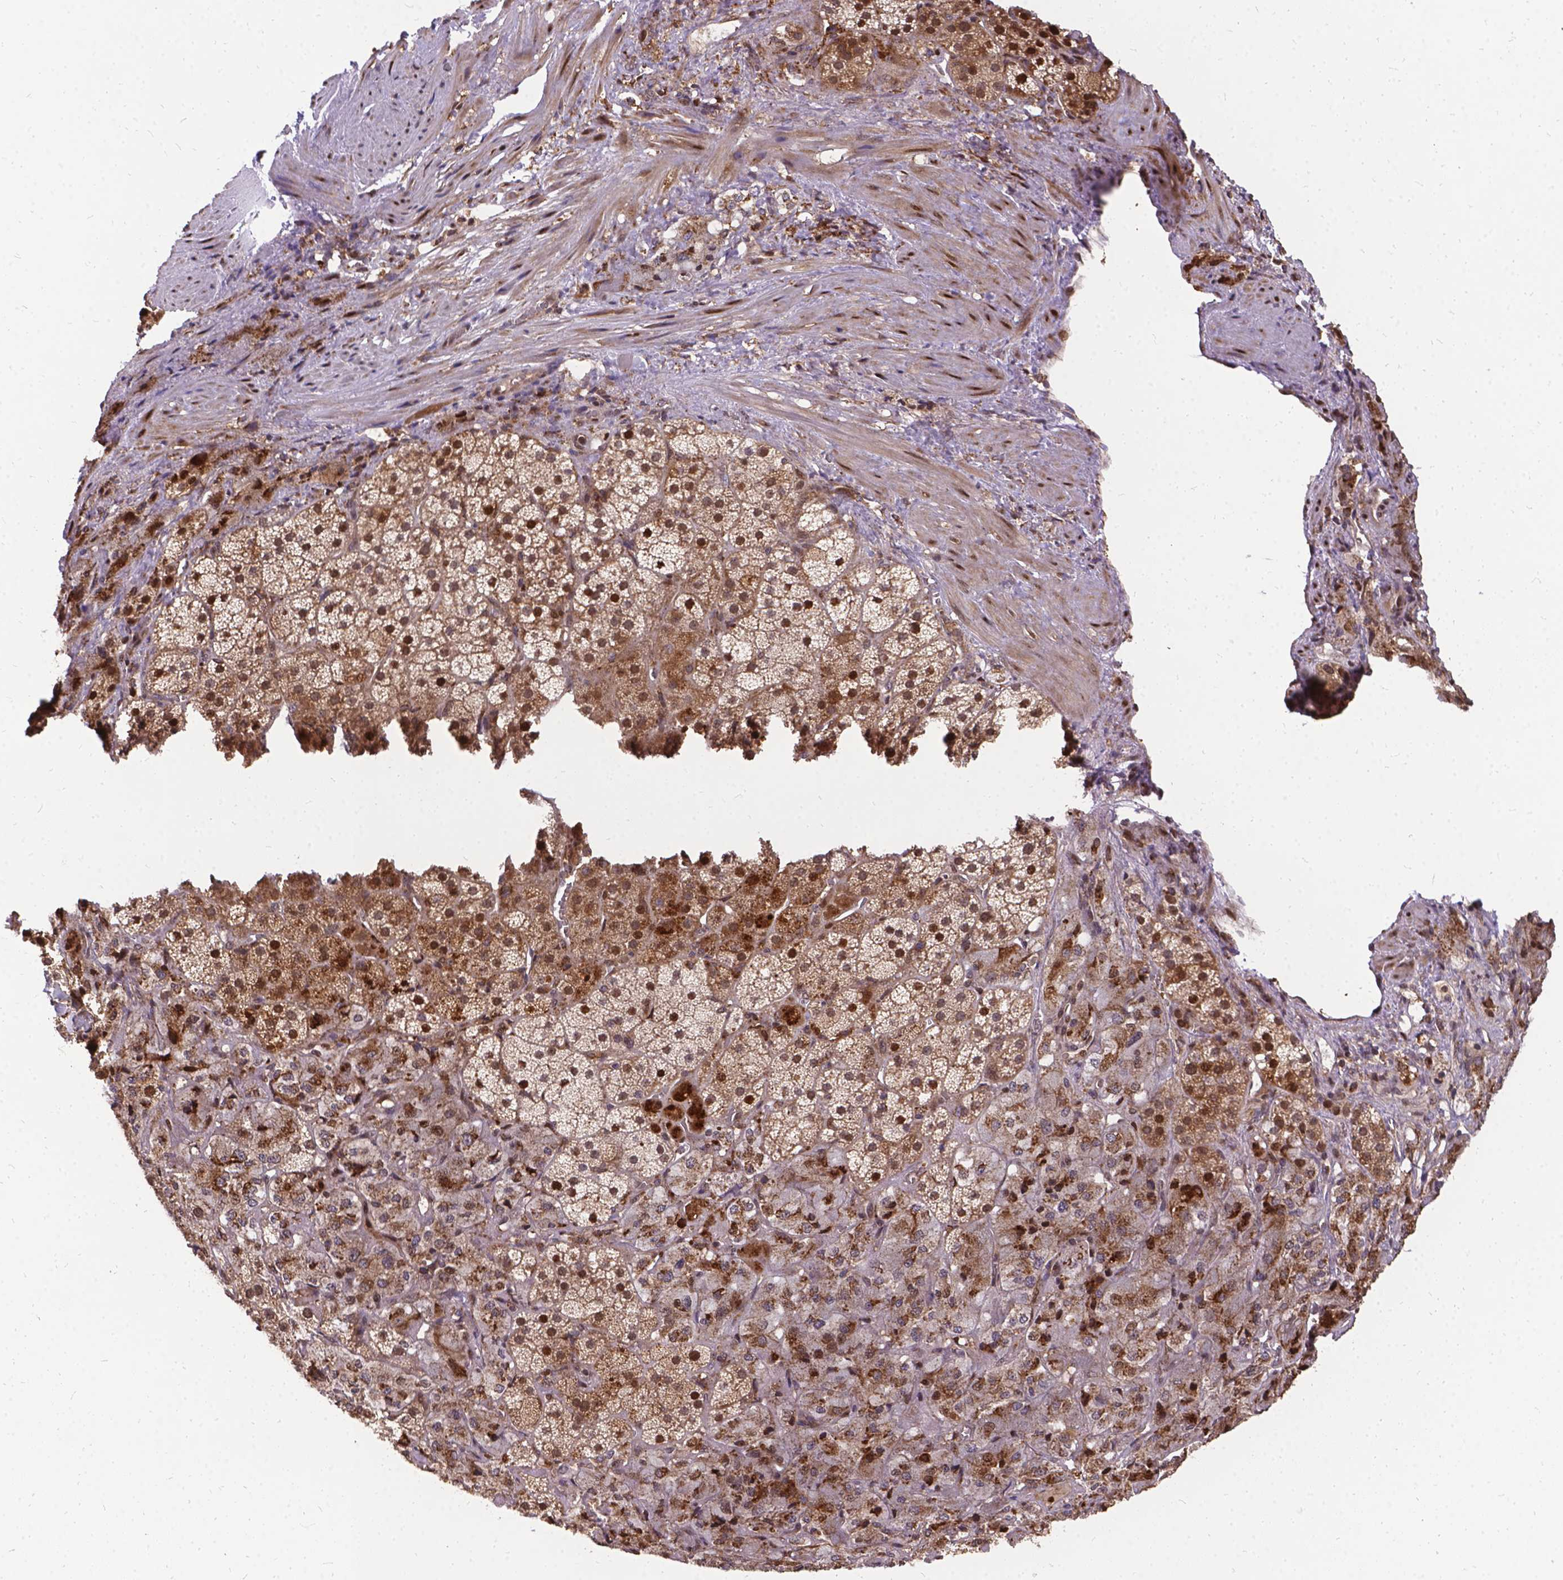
{"staining": {"intensity": "strong", "quantity": ">75%", "location": "cytoplasmic/membranous,nuclear"}, "tissue": "adrenal gland", "cell_type": "Glandular cells", "image_type": "normal", "snomed": [{"axis": "morphology", "description": "Normal tissue, NOS"}, {"axis": "topography", "description": "Adrenal gland"}], "caption": "High-power microscopy captured an IHC photomicrograph of benign adrenal gland, revealing strong cytoplasmic/membranous,nuclear expression in approximately >75% of glandular cells. The staining is performed using DAB (3,3'-diaminobenzidine) brown chromogen to label protein expression. The nuclei are counter-stained blue using hematoxylin.", "gene": "DENND6A", "patient": {"sex": "male", "age": 57}}